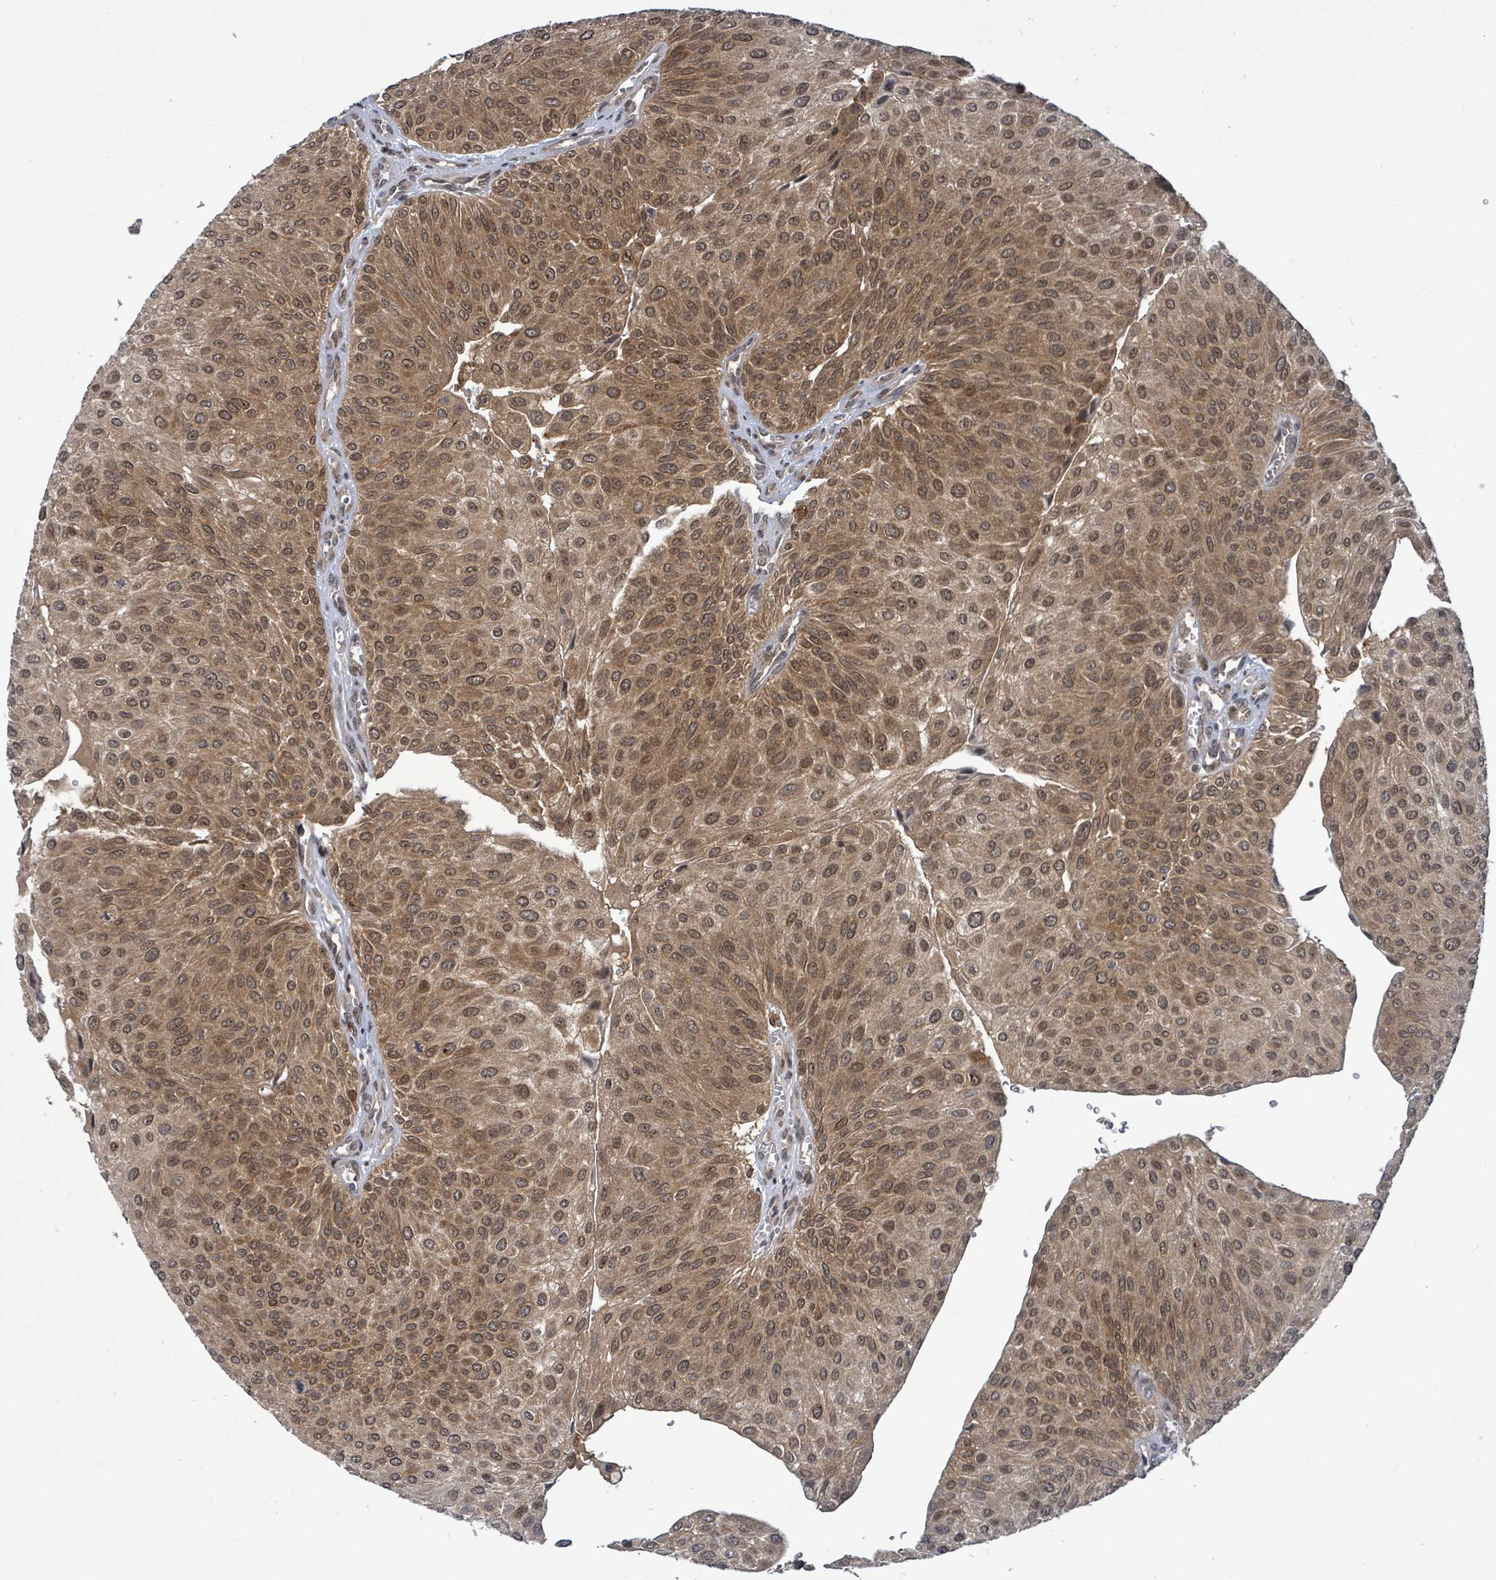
{"staining": {"intensity": "moderate", "quantity": ">75%", "location": "cytoplasmic/membranous"}, "tissue": "urothelial cancer", "cell_type": "Tumor cells", "image_type": "cancer", "snomed": [{"axis": "morphology", "description": "Urothelial carcinoma, NOS"}, {"axis": "topography", "description": "Urinary bladder"}], "caption": "The image exhibits staining of transitional cell carcinoma, revealing moderate cytoplasmic/membranous protein staining (brown color) within tumor cells.", "gene": "FBXO6", "patient": {"sex": "male", "age": 67}}